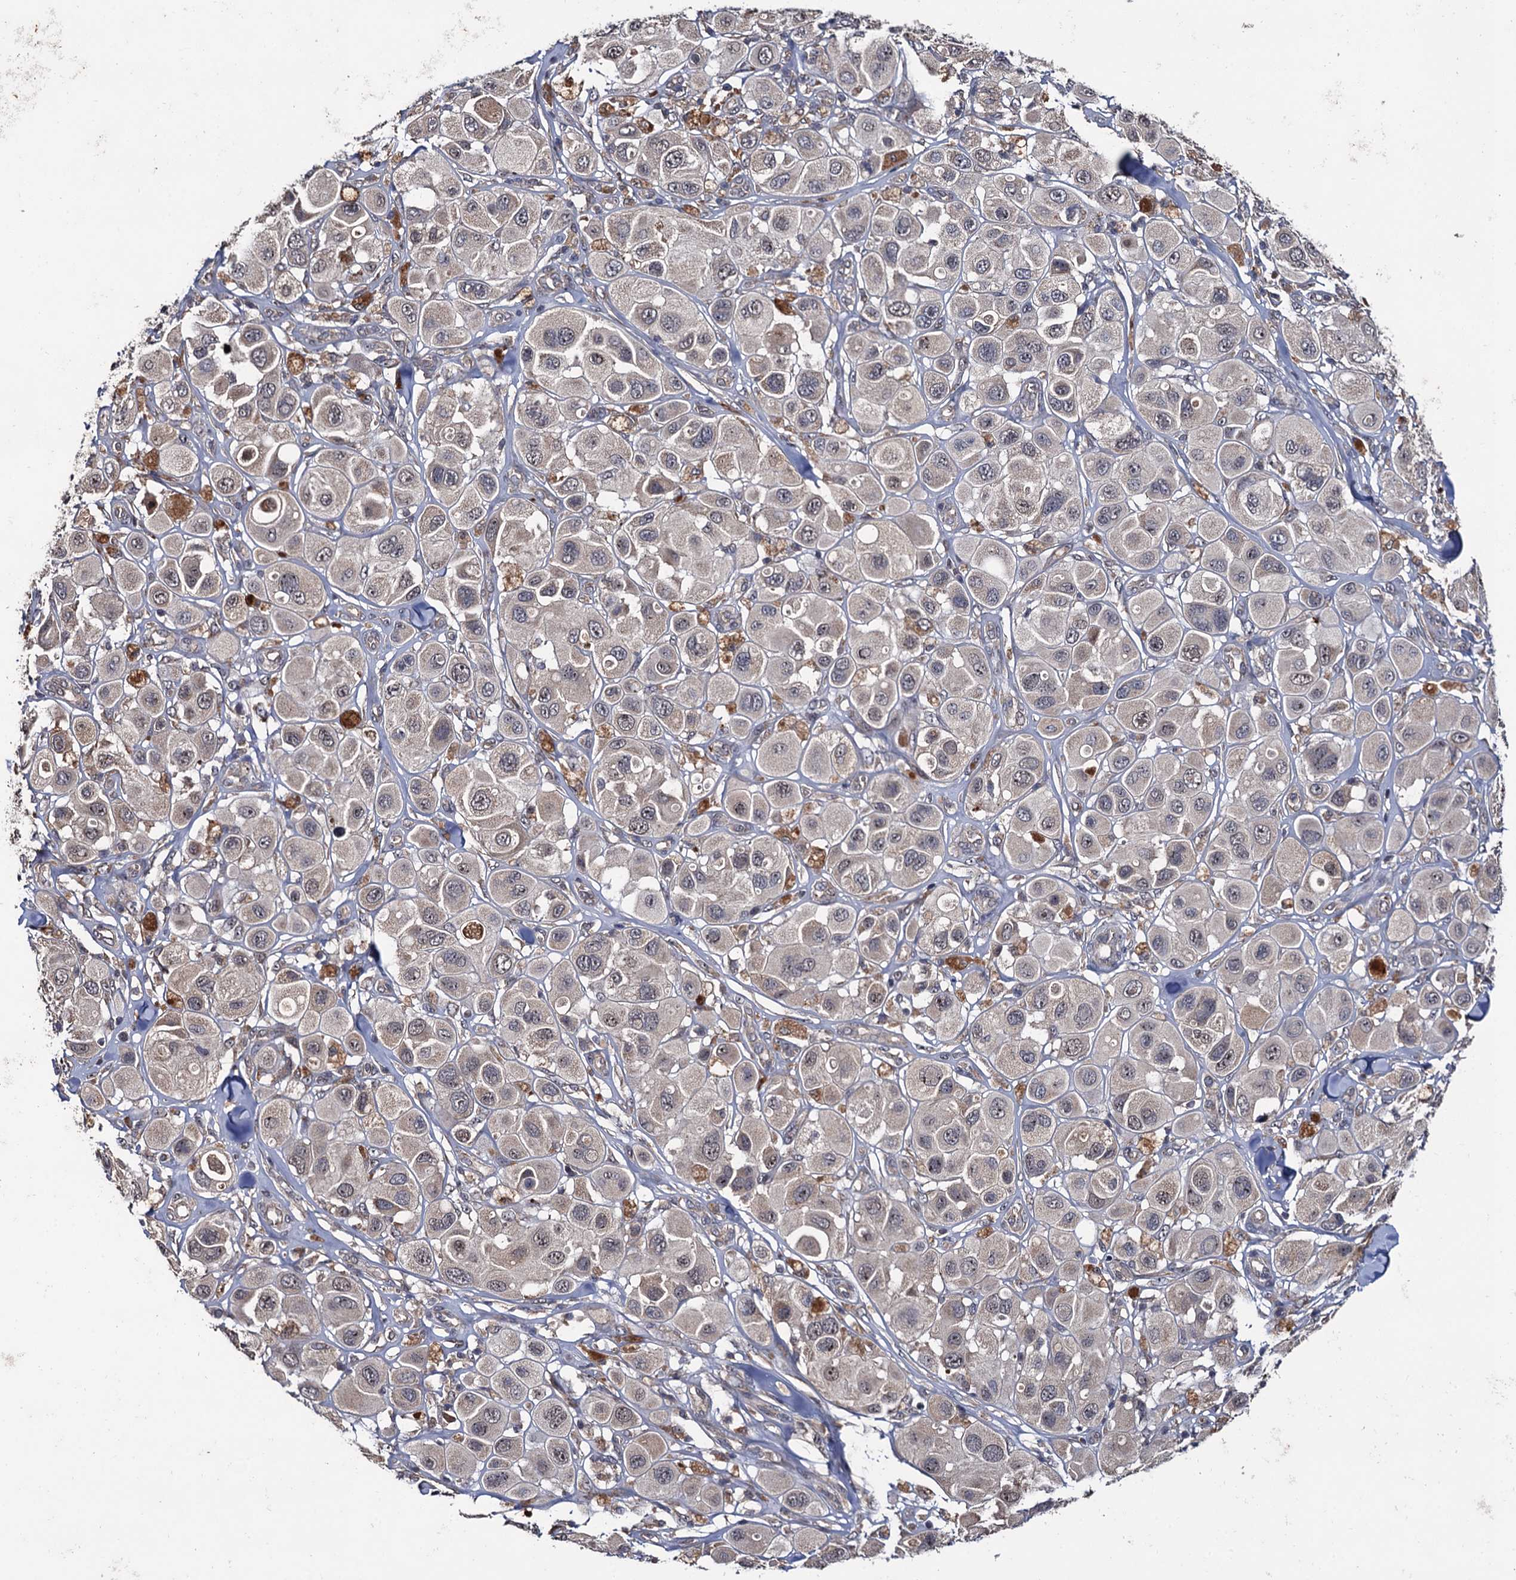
{"staining": {"intensity": "weak", "quantity": "25%-75%", "location": "nuclear"}, "tissue": "melanoma", "cell_type": "Tumor cells", "image_type": "cancer", "snomed": [{"axis": "morphology", "description": "Malignant melanoma, Metastatic site"}, {"axis": "topography", "description": "Skin"}], "caption": "A high-resolution micrograph shows IHC staining of melanoma, which displays weak nuclear staining in about 25%-75% of tumor cells.", "gene": "LRRC63", "patient": {"sex": "male", "age": 41}}